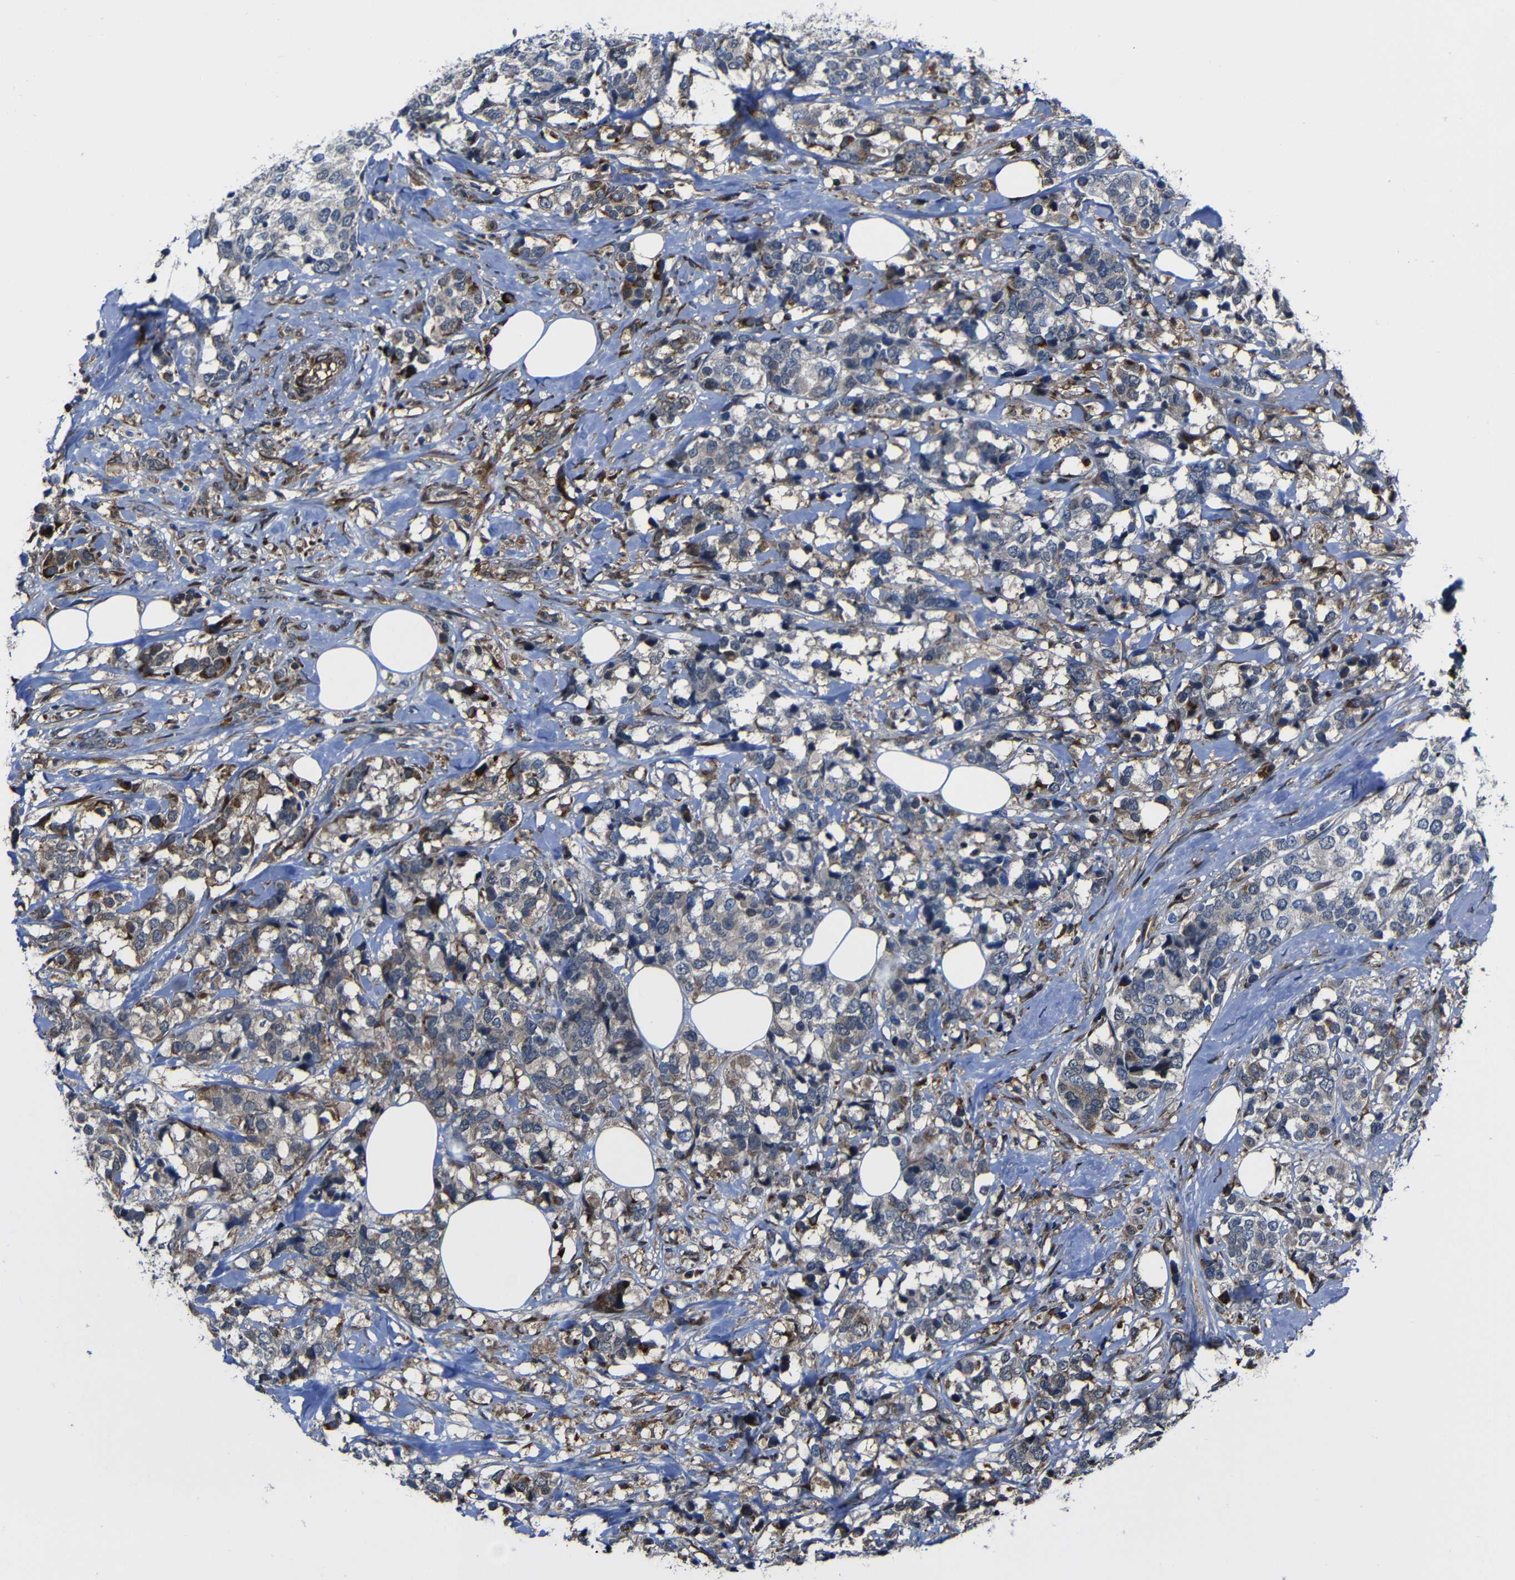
{"staining": {"intensity": "weak", "quantity": "<25%", "location": "cytoplasmic/membranous"}, "tissue": "breast cancer", "cell_type": "Tumor cells", "image_type": "cancer", "snomed": [{"axis": "morphology", "description": "Lobular carcinoma"}, {"axis": "topography", "description": "Breast"}], "caption": "High power microscopy image of an immunohistochemistry (IHC) histopathology image of breast lobular carcinoma, revealing no significant expression in tumor cells. (Stains: DAB (3,3'-diaminobenzidine) IHC with hematoxylin counter stain, Microscopy: brightfield microscopy at high magnification).", "gene": "KIAA0513", "patient": {"sex": "female", "age": 59}}